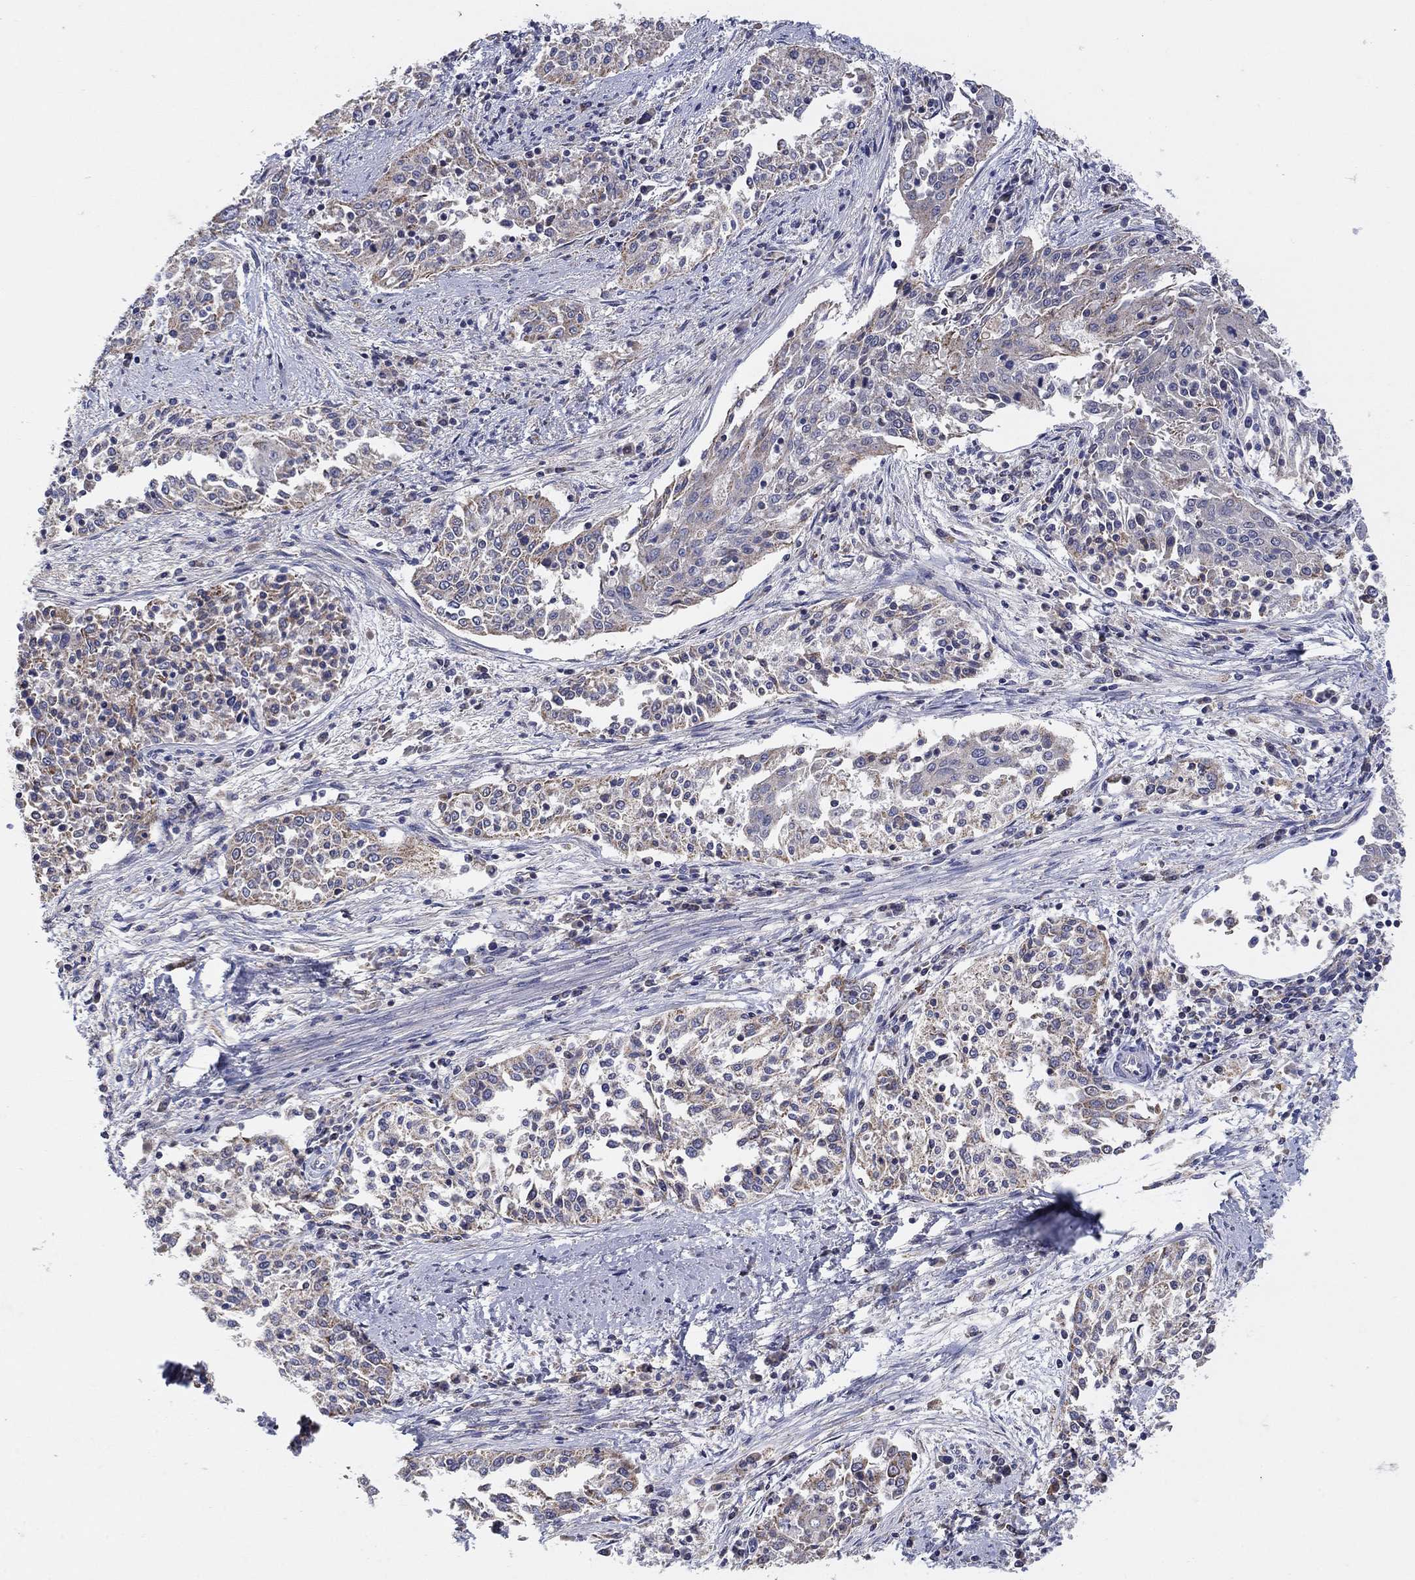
{"staining": {"intensity": "weak", "quantity": ">75%", "location": "cytoplasmic/membranous"}, "tissue": "cervical cancer", "cell_type": "Tumor cells", "image_type": "cancer", "snomed": [{"axis": "morphology", "description": "Squamous cell carcinoma, NOS"}, {"axis": "topography", "description": "Cervix"}], "caption": "Cervical squamous cell carcinoma tissue exhibits weak cytoplasmic/membranous expression in about >75% of tumor cells, visualized by immunohistochemistry. (Brightfield microscopy of DAB IHC at high magnification).", "gene": "HPS5", "patient": {"sex": "female", "age": 41}}